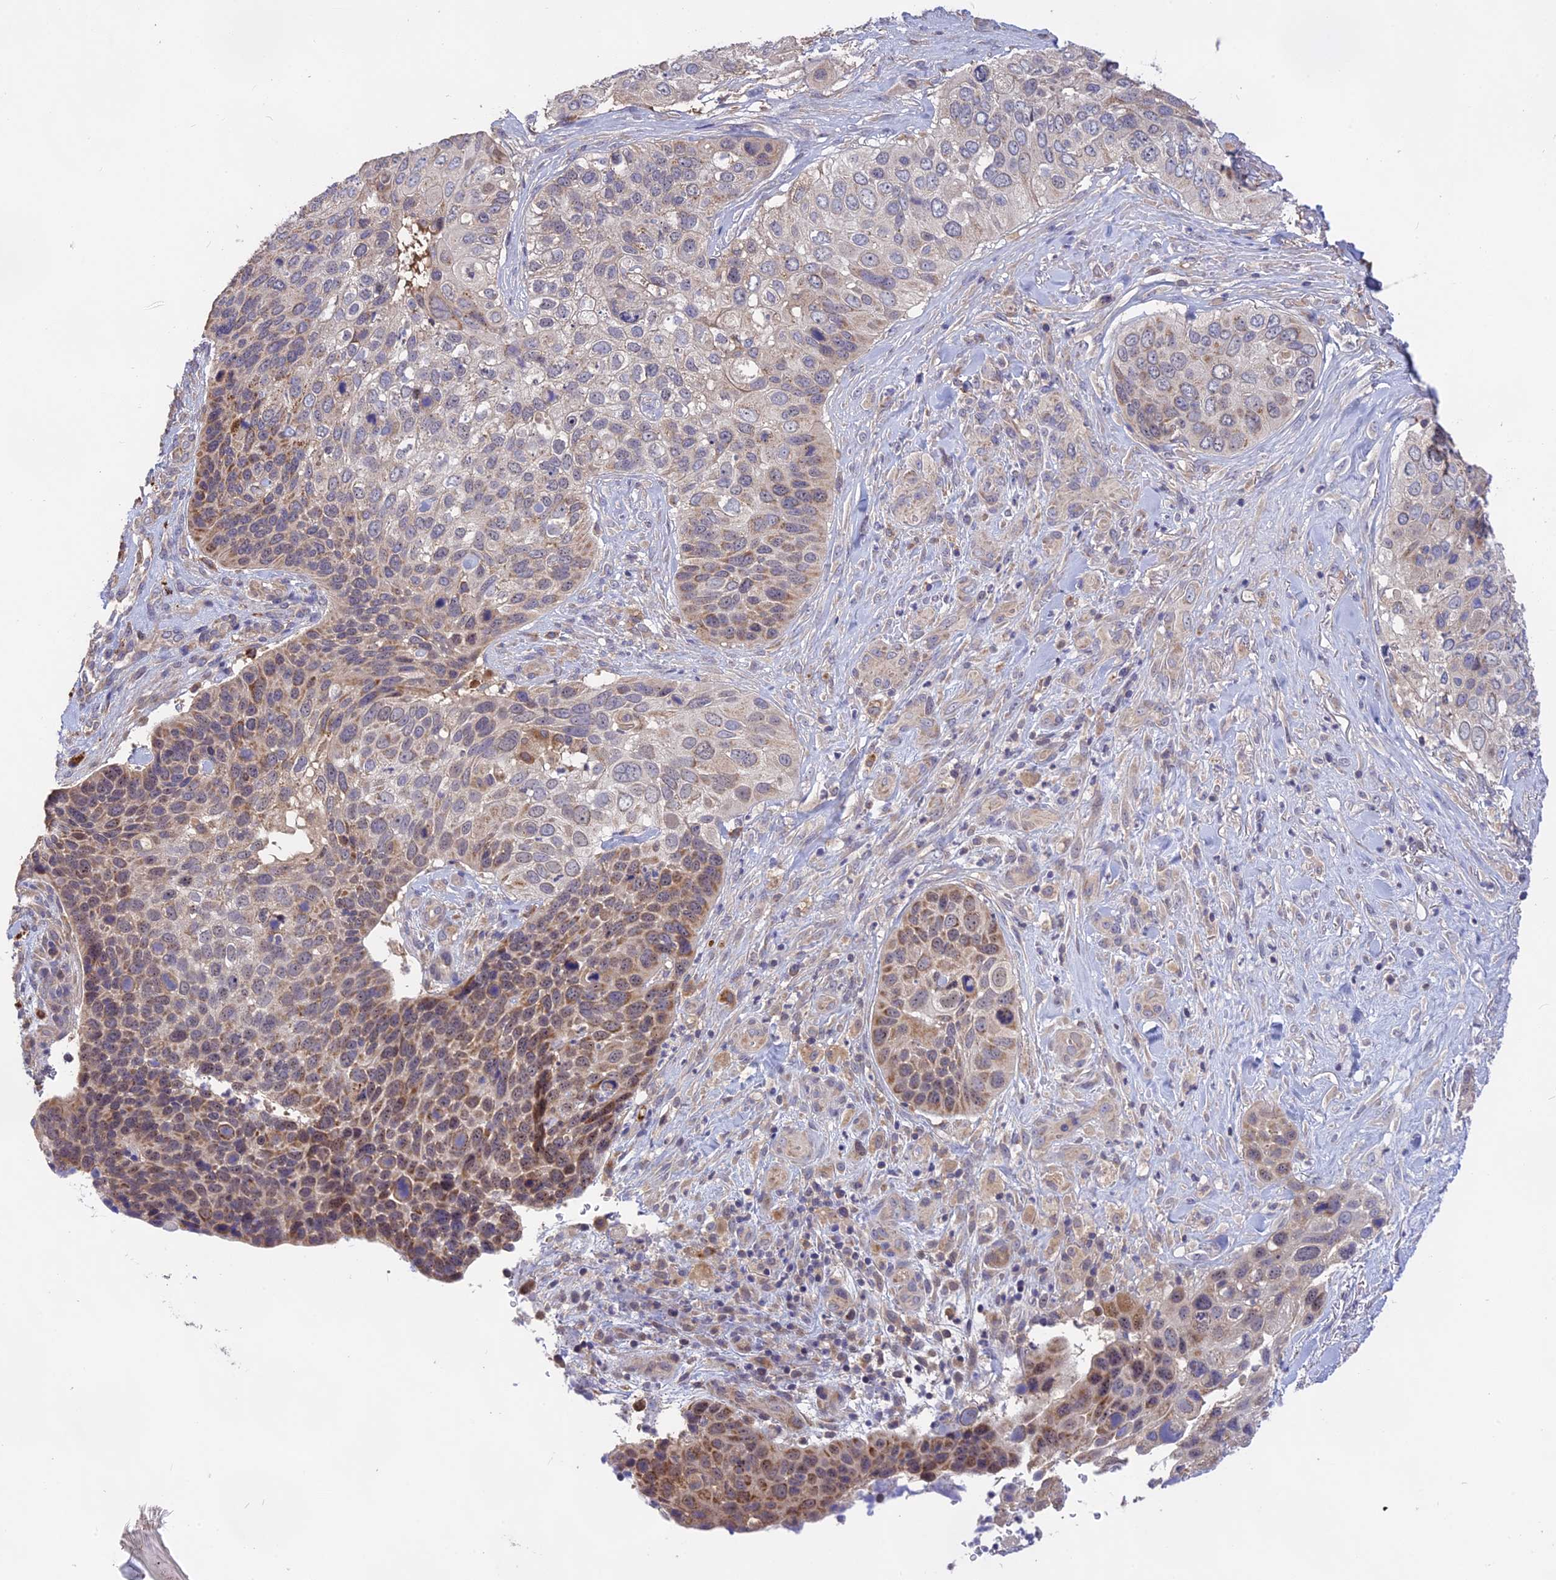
{"staining": {"intensity": "moderate", "quantity": "<25%", "location": "cytoplasmic/membranous,nuclear"}, "tissue": "skin cancer", "cell_type": "Tumor cells", "image_type": "cancer", "snomed": [{"axis": "morphology", "description": "Basal cell carcinoma"}, {"axis": "topography", "description": "Skin"}], "caption": "The immunohistochemical stain labels moderate cytoplasmic/membranous and nuclear staining in tumor cells of skin cancer tissue. Immunohistochemistry stains the protein of interest in brown and the nuclei are stained blue.", "gene": "NUDT8", "patient": {"sex": "female", "age": 74}}